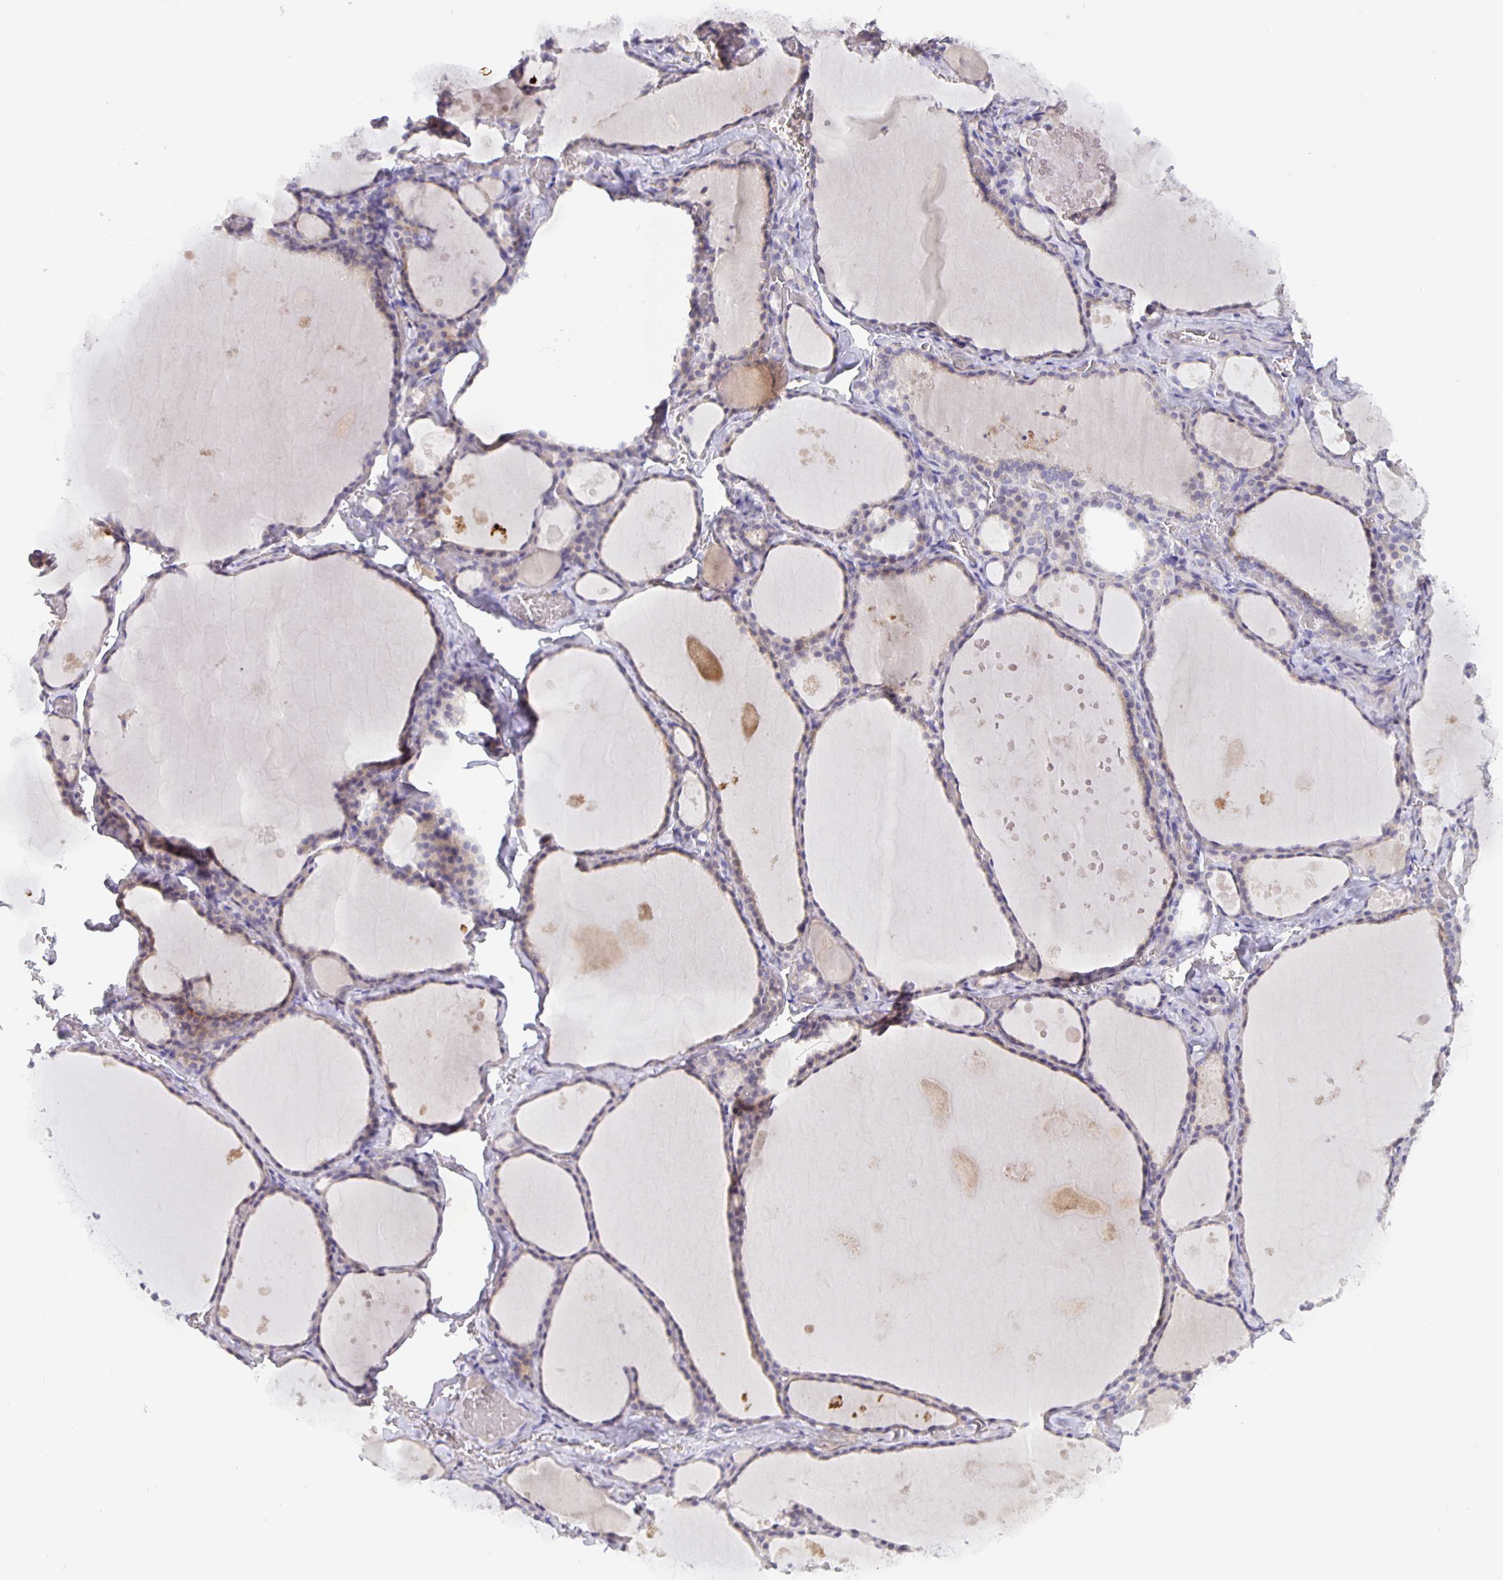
{"staining": {"intensity": "negative", "quantity": "none", "location": "none"}, "tissue": "thyroid gland", "cell_type": "Glandular cells", "image_type": "normal", "snomed": [{"axis": "morphology", "description": "Normal tissue, NOS"}, {"axis": "topography", "description": "Thyroid gland"}], "caption": "This is an immunohistochemistry (IHC) image of benign thyroid gland. There is no staining in glandular cells.", "gene": "GDF15", "patient": {"sex": "male", "age": 56}}